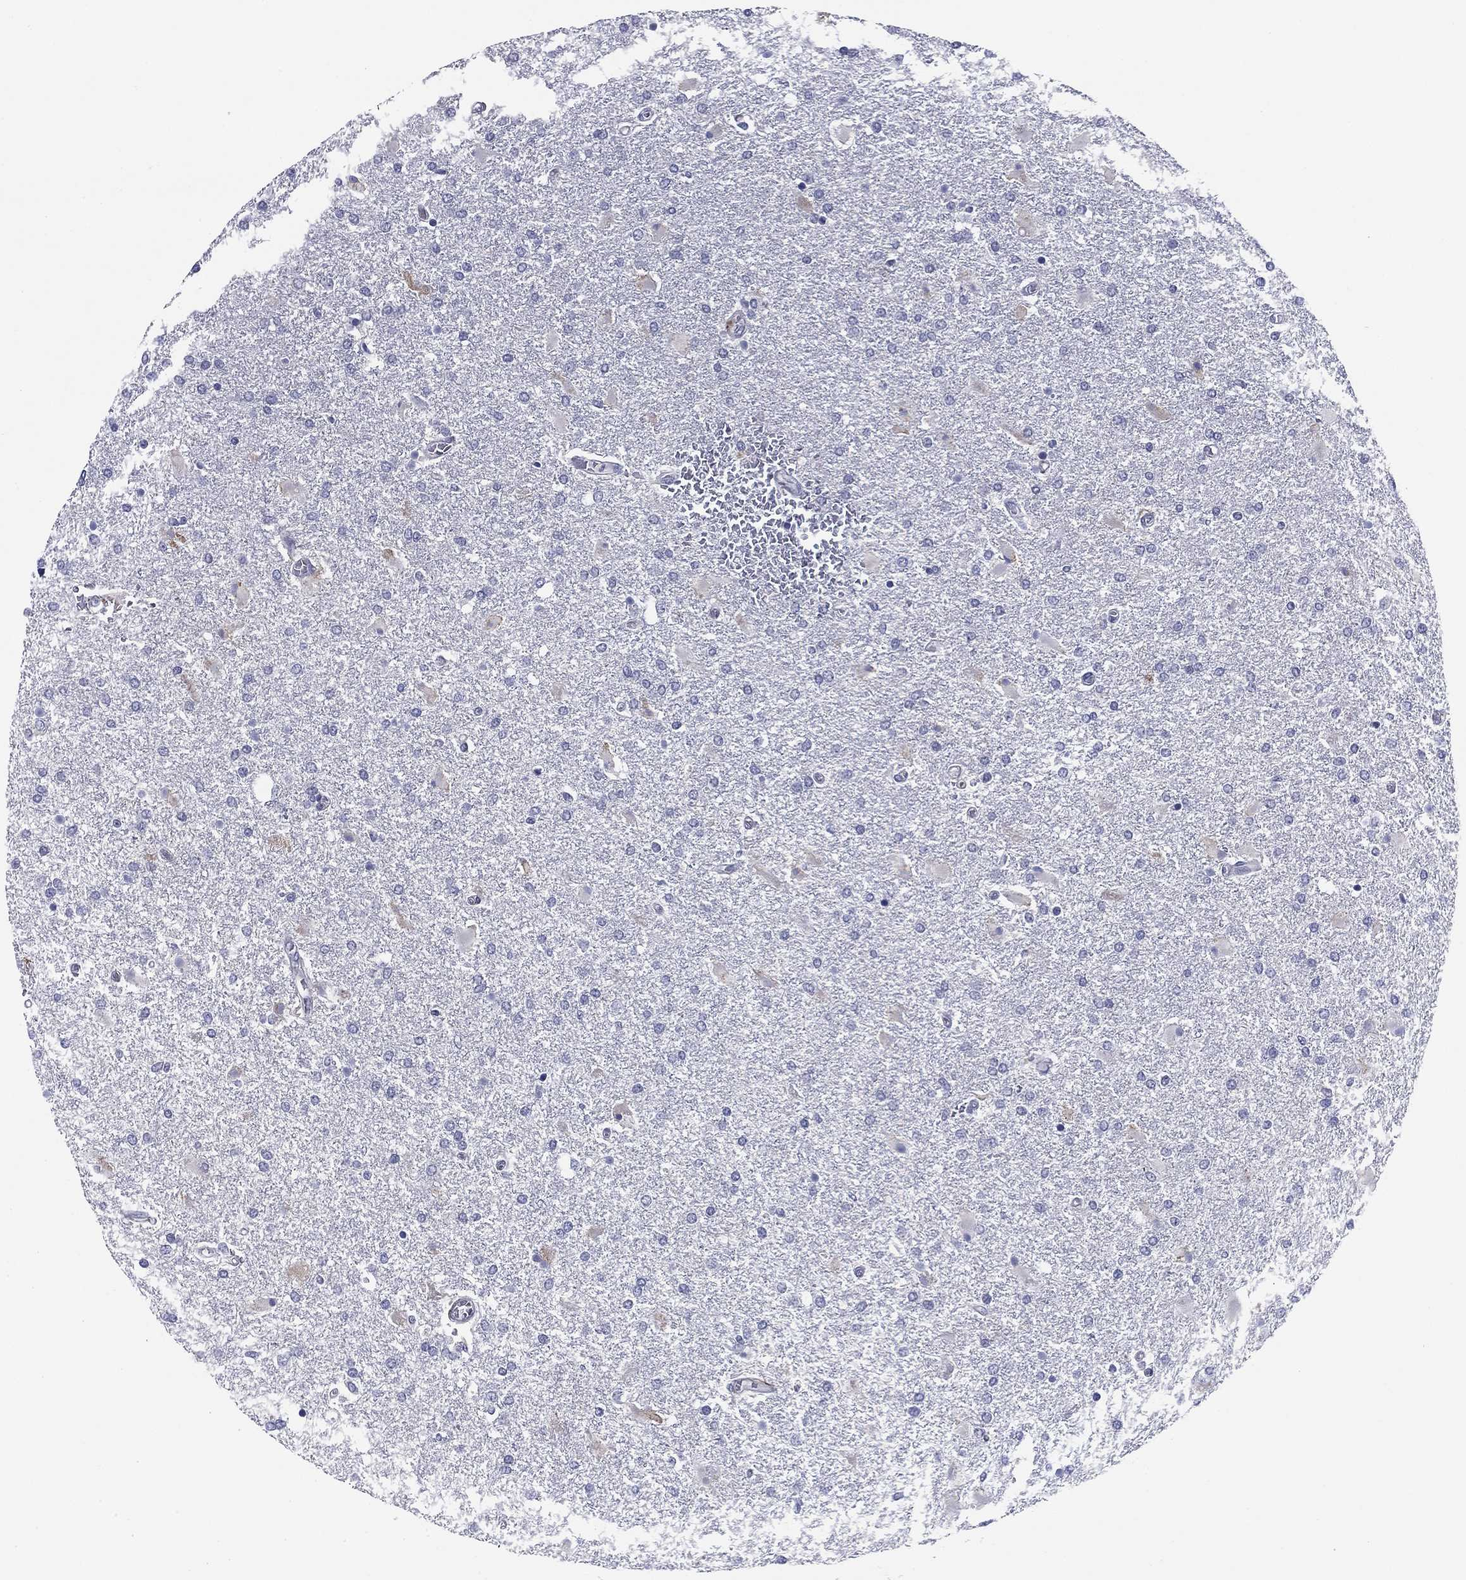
{"staining": {"intensity": "negative", "quantity": "none", "location": "none"}, "tissue": "glioma", "cell_type": "Tumor cells", "image_type": "cancer", "snomed": [{"axis": "morphology", "description": "Glioma, malignant, High grade"}, {"axis": "topography", "description": "Cerebral cortex"}], "caption": "IHC of human glioma exhibits no staining in tumor cells.", "gene": "REXO5", "patient": {"sex": "male", "age": 79}}